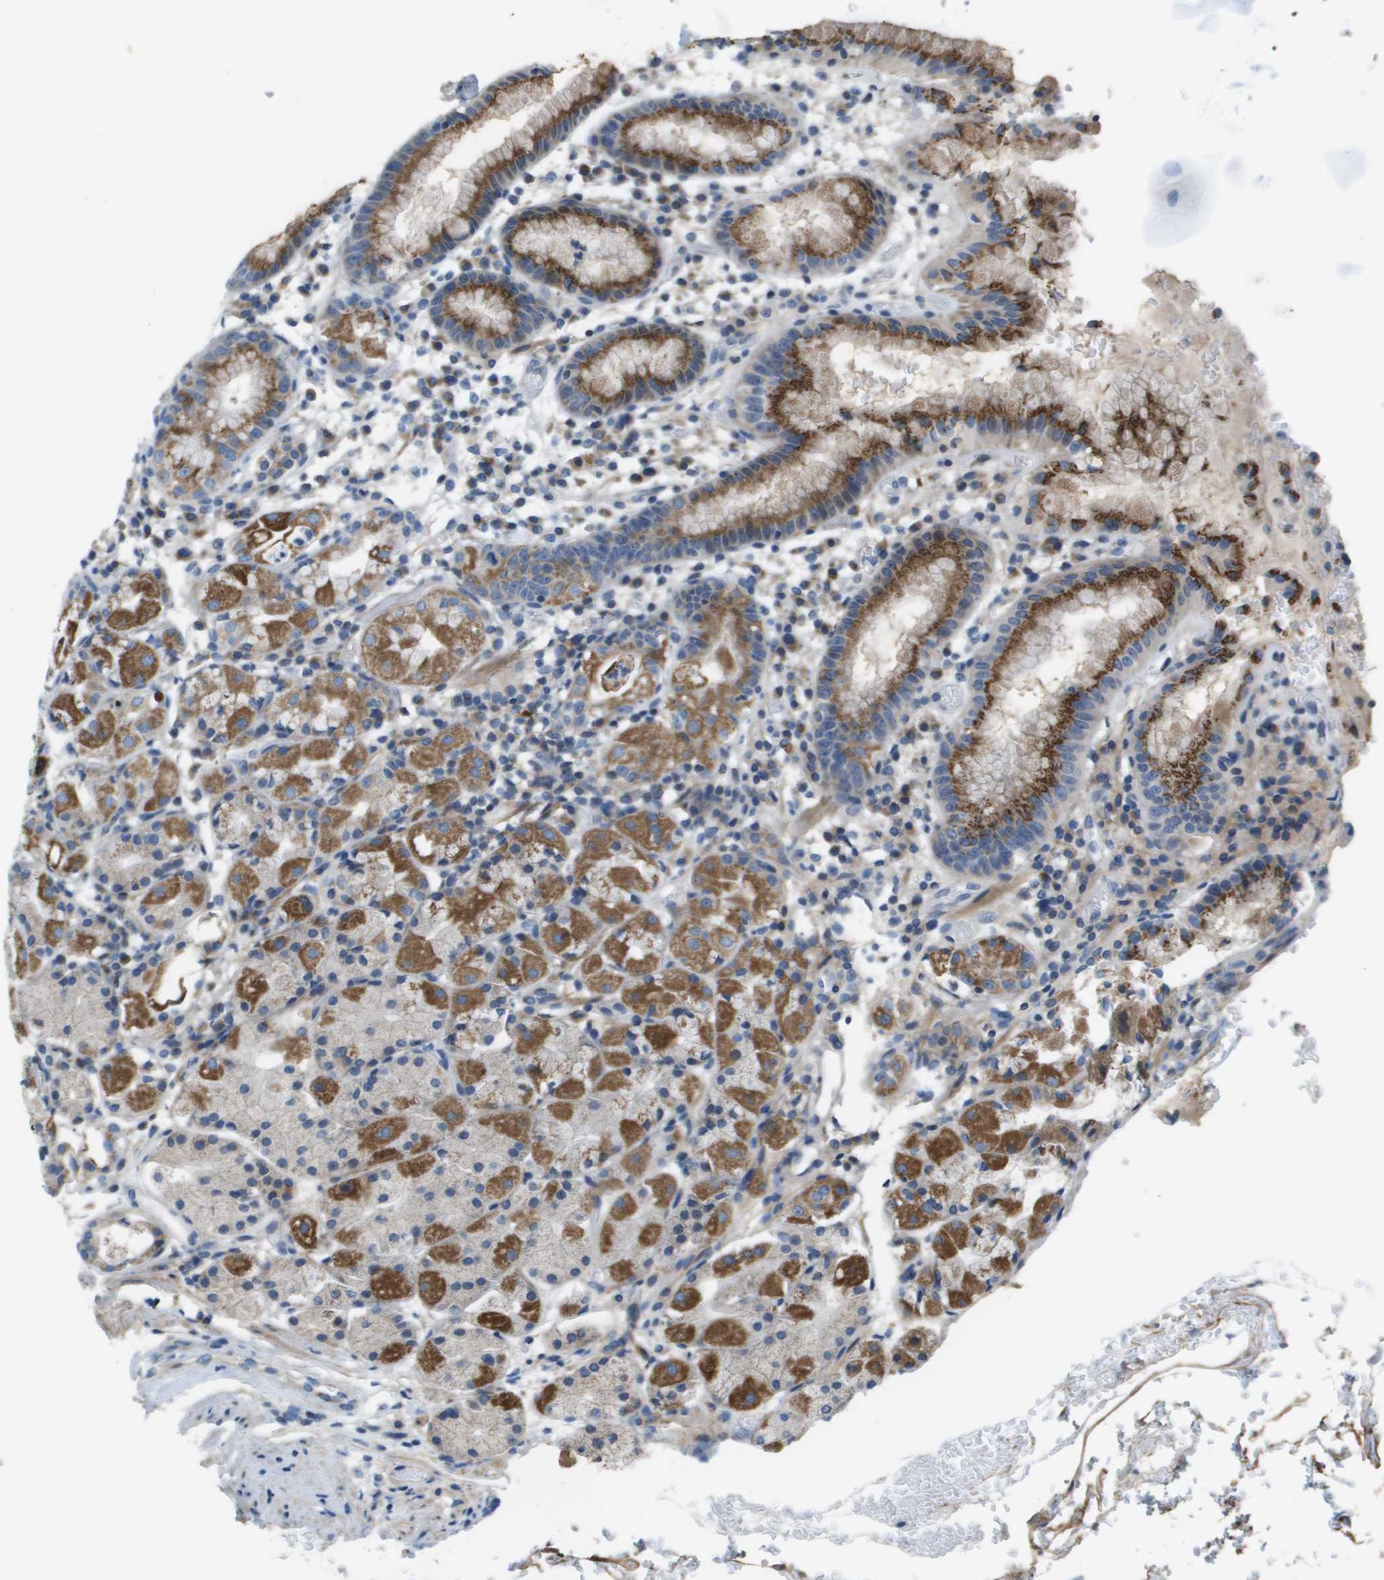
{"staining": {"intensity": "strong", "quantity": ">75%", "location": "cytoplasmic/membranous"}, "tissue": "stomach", "cell_type": "Glandular cells", "image_type": "normal", "snomed": [{"axis": "morphology", "description": "Normal tissue, NOS"}, {"axis": "topography", "description": "Stomach"}, {"axis": "topography", "description": "Stomach, lower"}], "caption": "Brown immunohistochemical staining in unremarkable stomach exhibits strong cytoplasmic/membranous staining in about >75% of glandular cells. The staining is performed using DAB (3,3'-diaminobenzidine) brown chromogen to label protein expression. The nuclei are counter-stained blue using hematoxylin.", "gene": "GALNT6", "patient": {"sex": "female", "age": 75}}